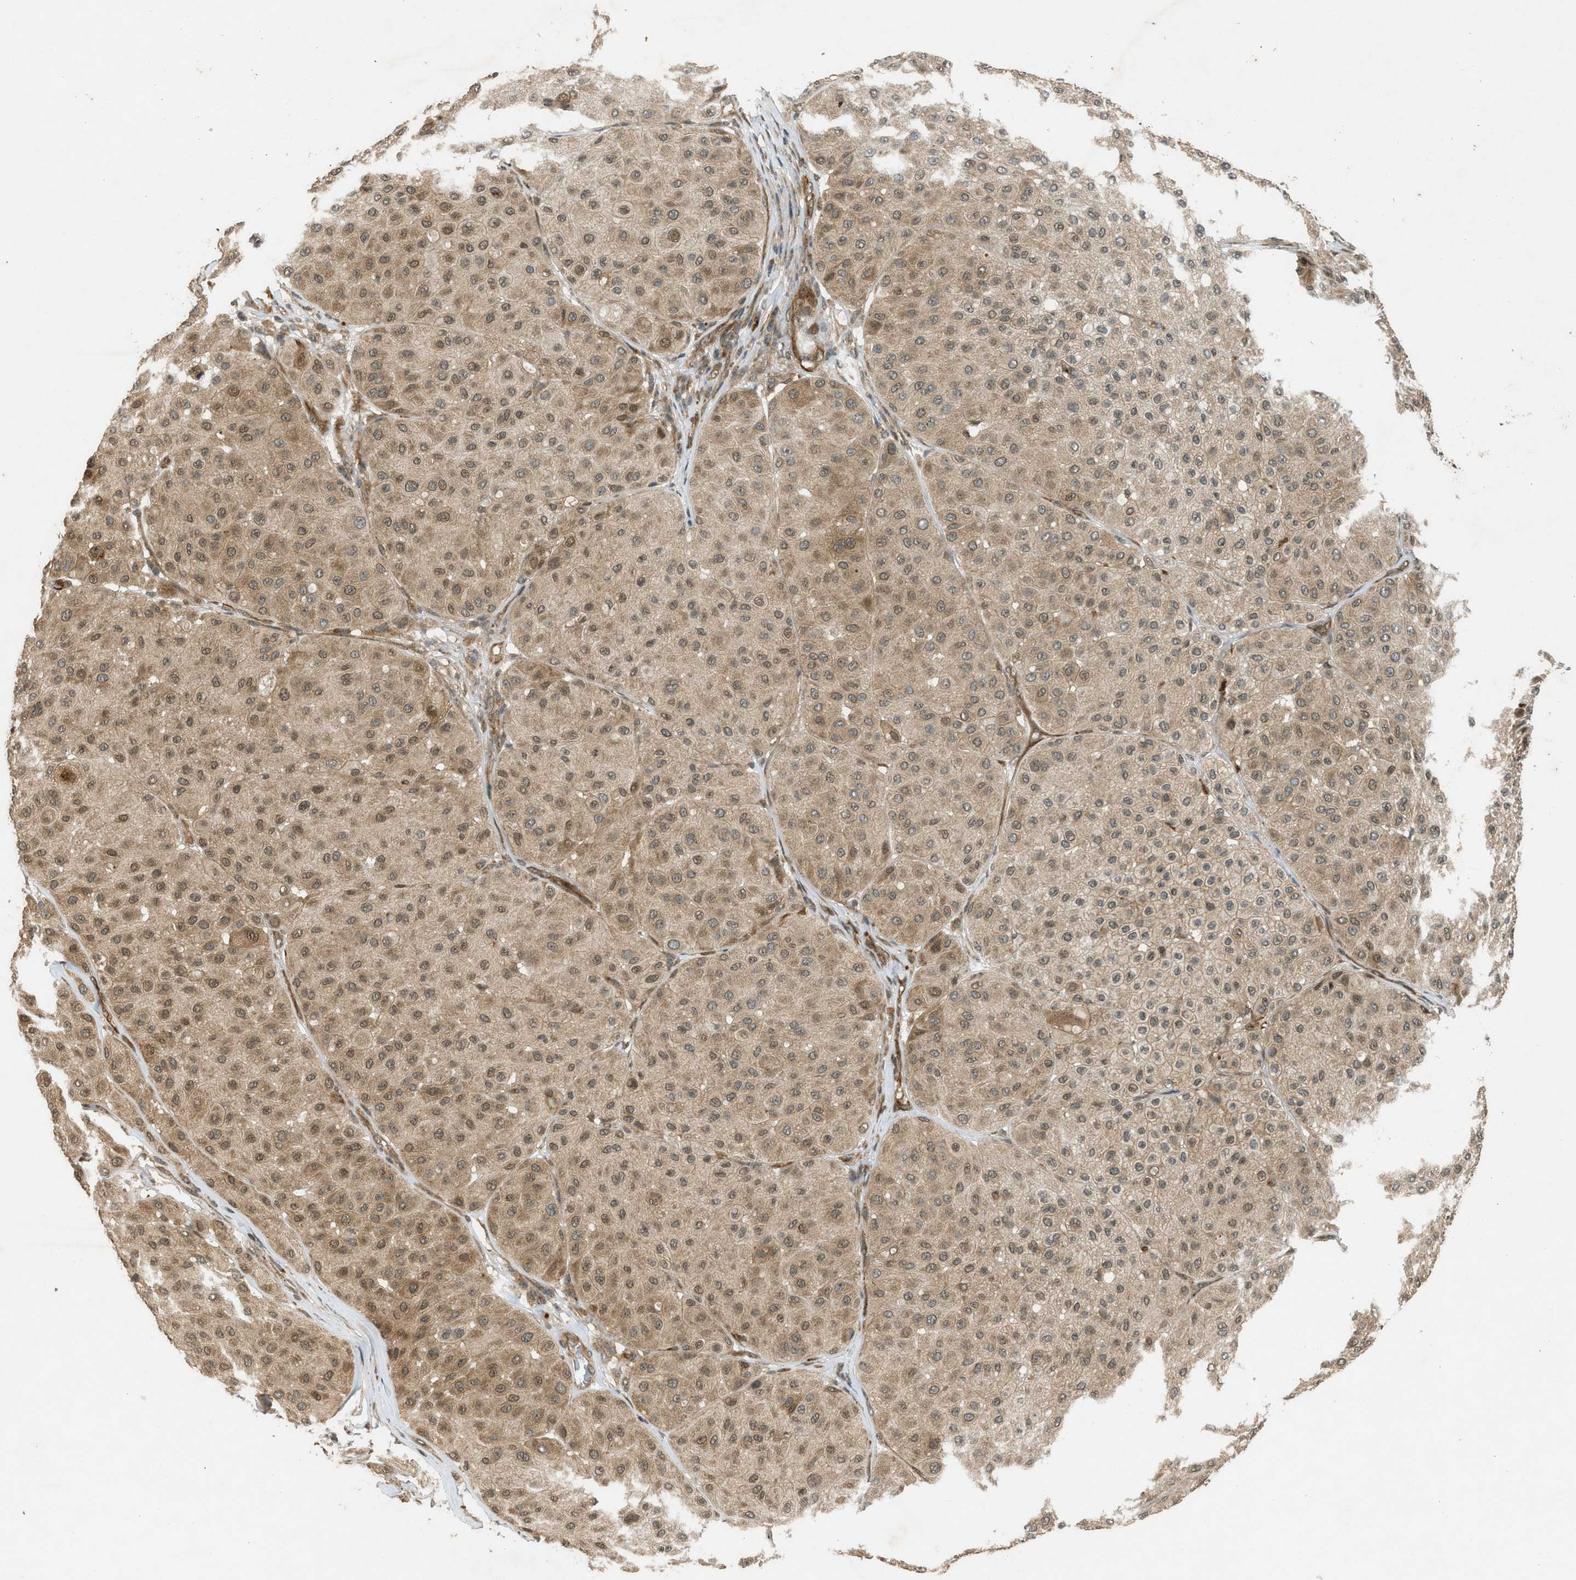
{"staining": {"intensity": "moderate", "quantity": ">75%", "location": "cytoplasmic/membranous,nuclear"}, "tissue": "melanoma", "cell_type": "Tumor cells", "image_type": "cancer", "snomed": [{"axis": "morphology", "description": "Normal tissue, NOS"}, {"axis": "morphology", "description": "Malignant melanoma, Metastatic site"}, {"axis": "topography", "description": "Skin"}], "caption": "Protein expression analysis of human malignant melanoma (metastatic site) reveals moderate cytoplasmic/membranous and nuclear staining in about >75% of tumor cells.", "gene": "TXNL1", "patient": {"sex": "male", "age": 41}}